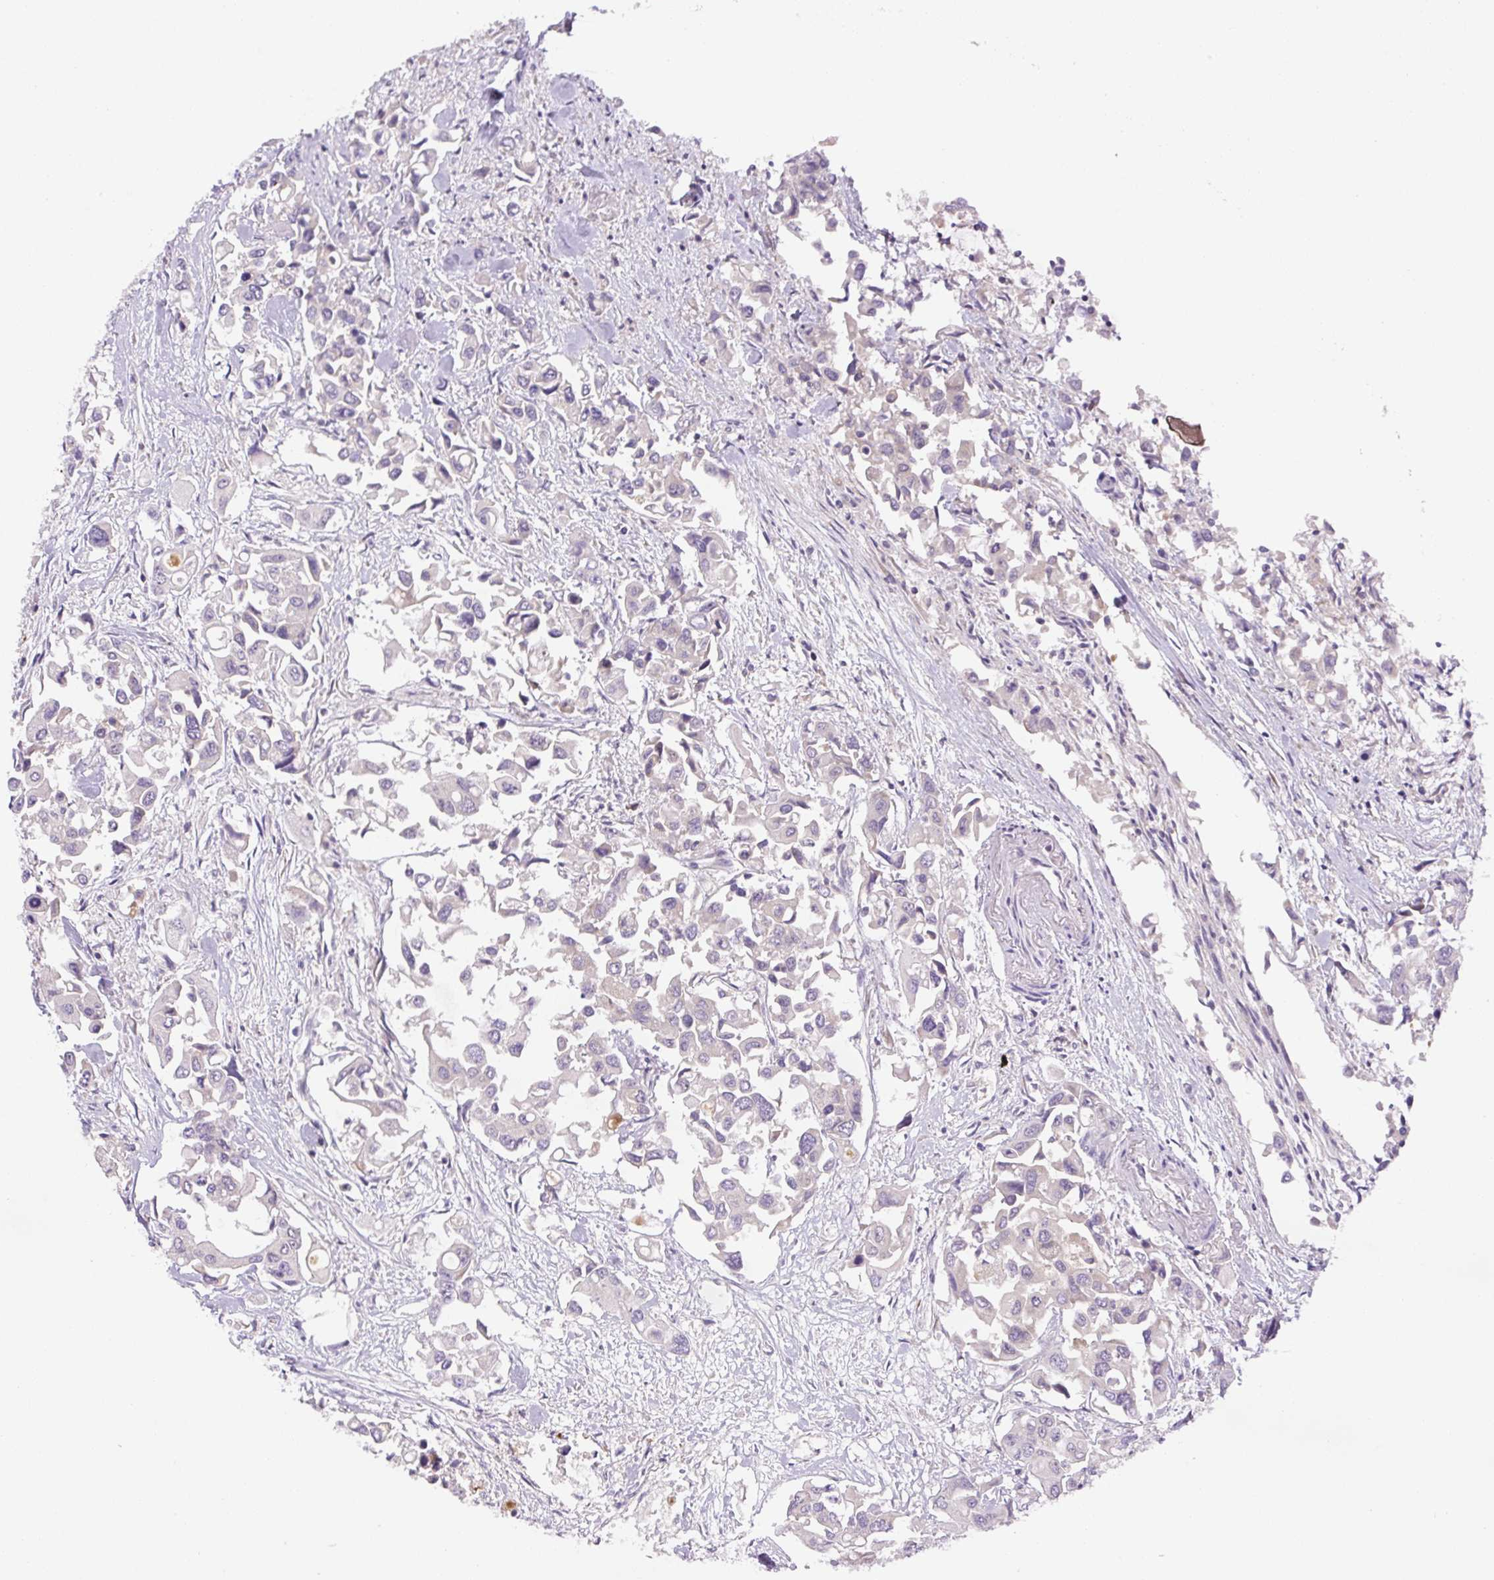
{"staining": {"intensity": "negative", "quantity": "none", "location": "none"}, "tissue": "colorectal cancer", "cell_type": "Tumor cells", "image_type": "cancer", "snomed": [{"axis": "morphology", "description": "Adenocarcinoma, NOS"}, {"axis": "topography", "description": "Colon"}], "caption": "Colorectal adenocarcinoma stained for a protein using immunohistochemistry shows no expression tumor cells.", "gene": "MINK1", "patient": {"sex": "male", "age": 77}}